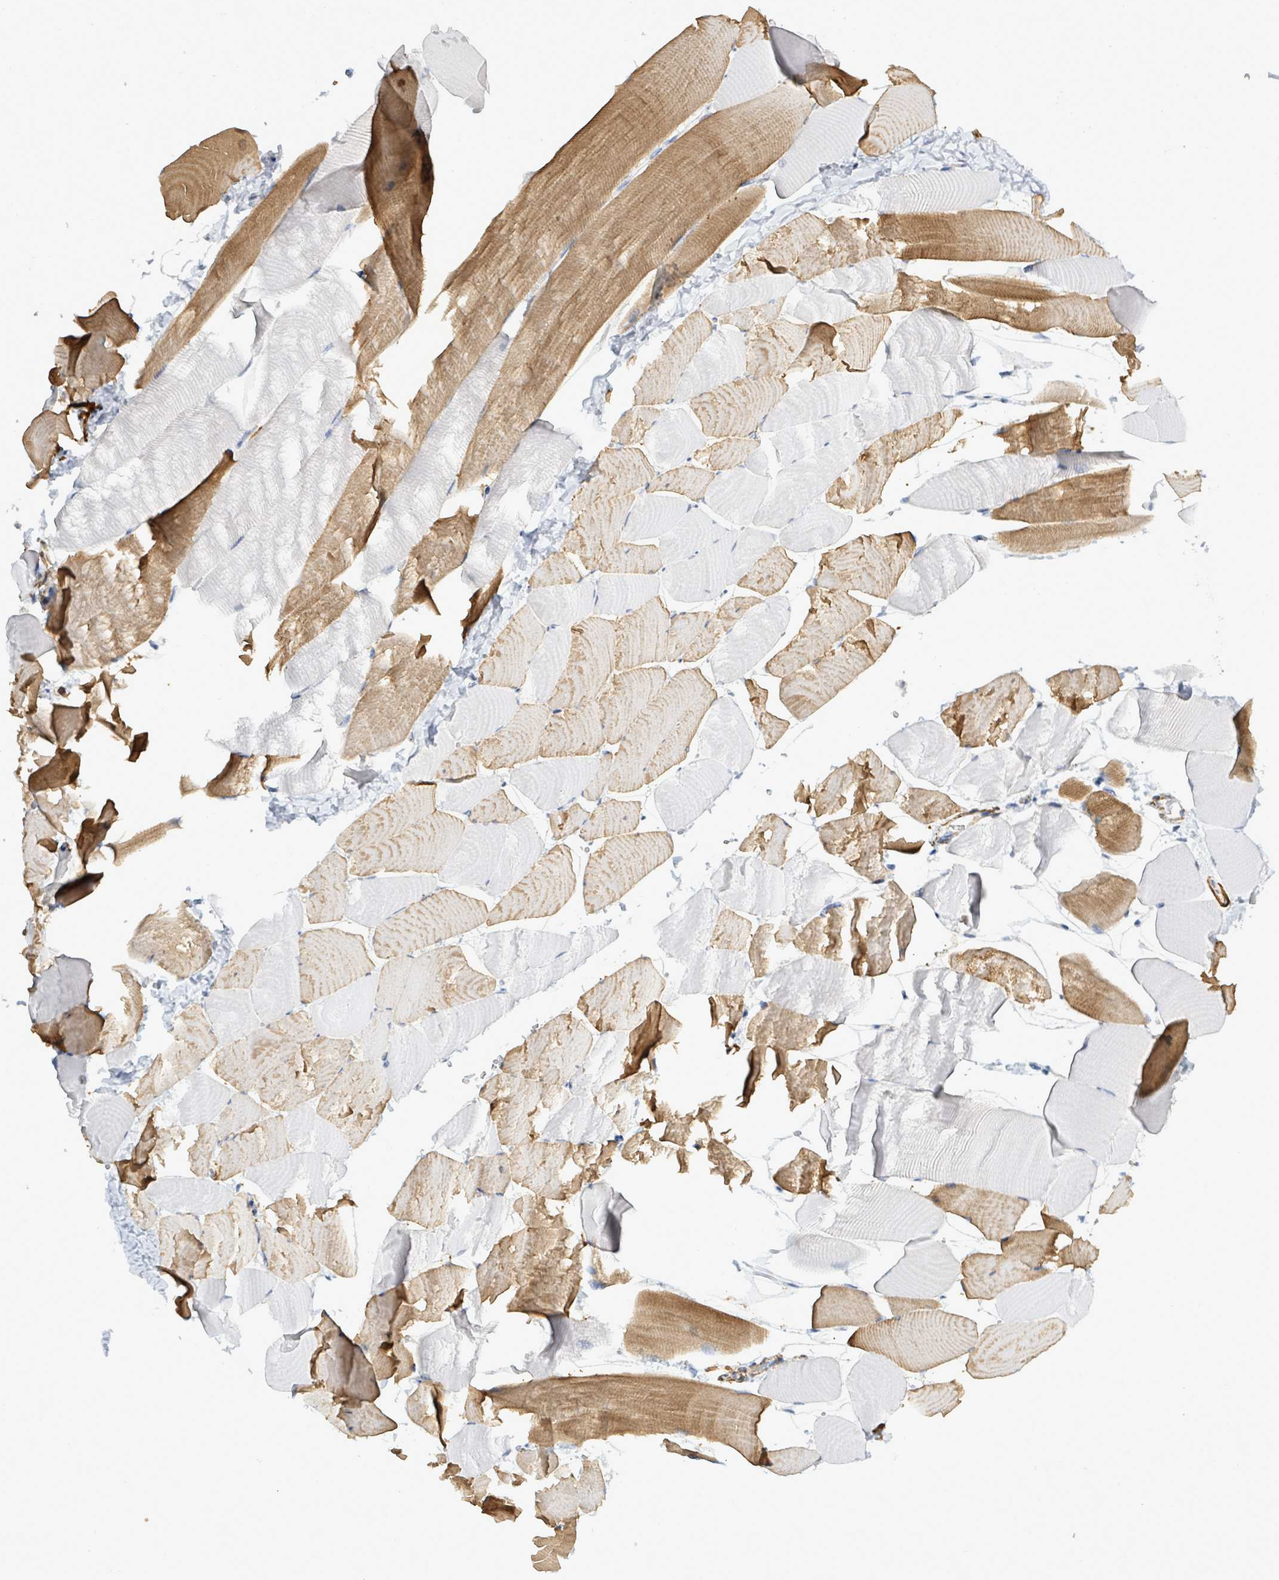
{"staining": {"intensity": "moderate", "quantity": "25%-75%", "location": "cytoplasmic/membranous"}, "tissue": "skeletal muscle", "cell_type": "Myocytes", "image_type": "normal", "snomed": [{"axis": "morphology", "description": "Normal tissue, NOS"}, {"axis": "topography", "description": "Skeletal muscle"}], "caption": "IHC image of benign human skeletal muscle stained for a protein (brown), which shows medium levels of moderate cytoplasmic/membranous expression in approximately 25%-75% of myocytes.", "gene": "DMRTC1B", "patient": {"sex": "male", "age": 25}}